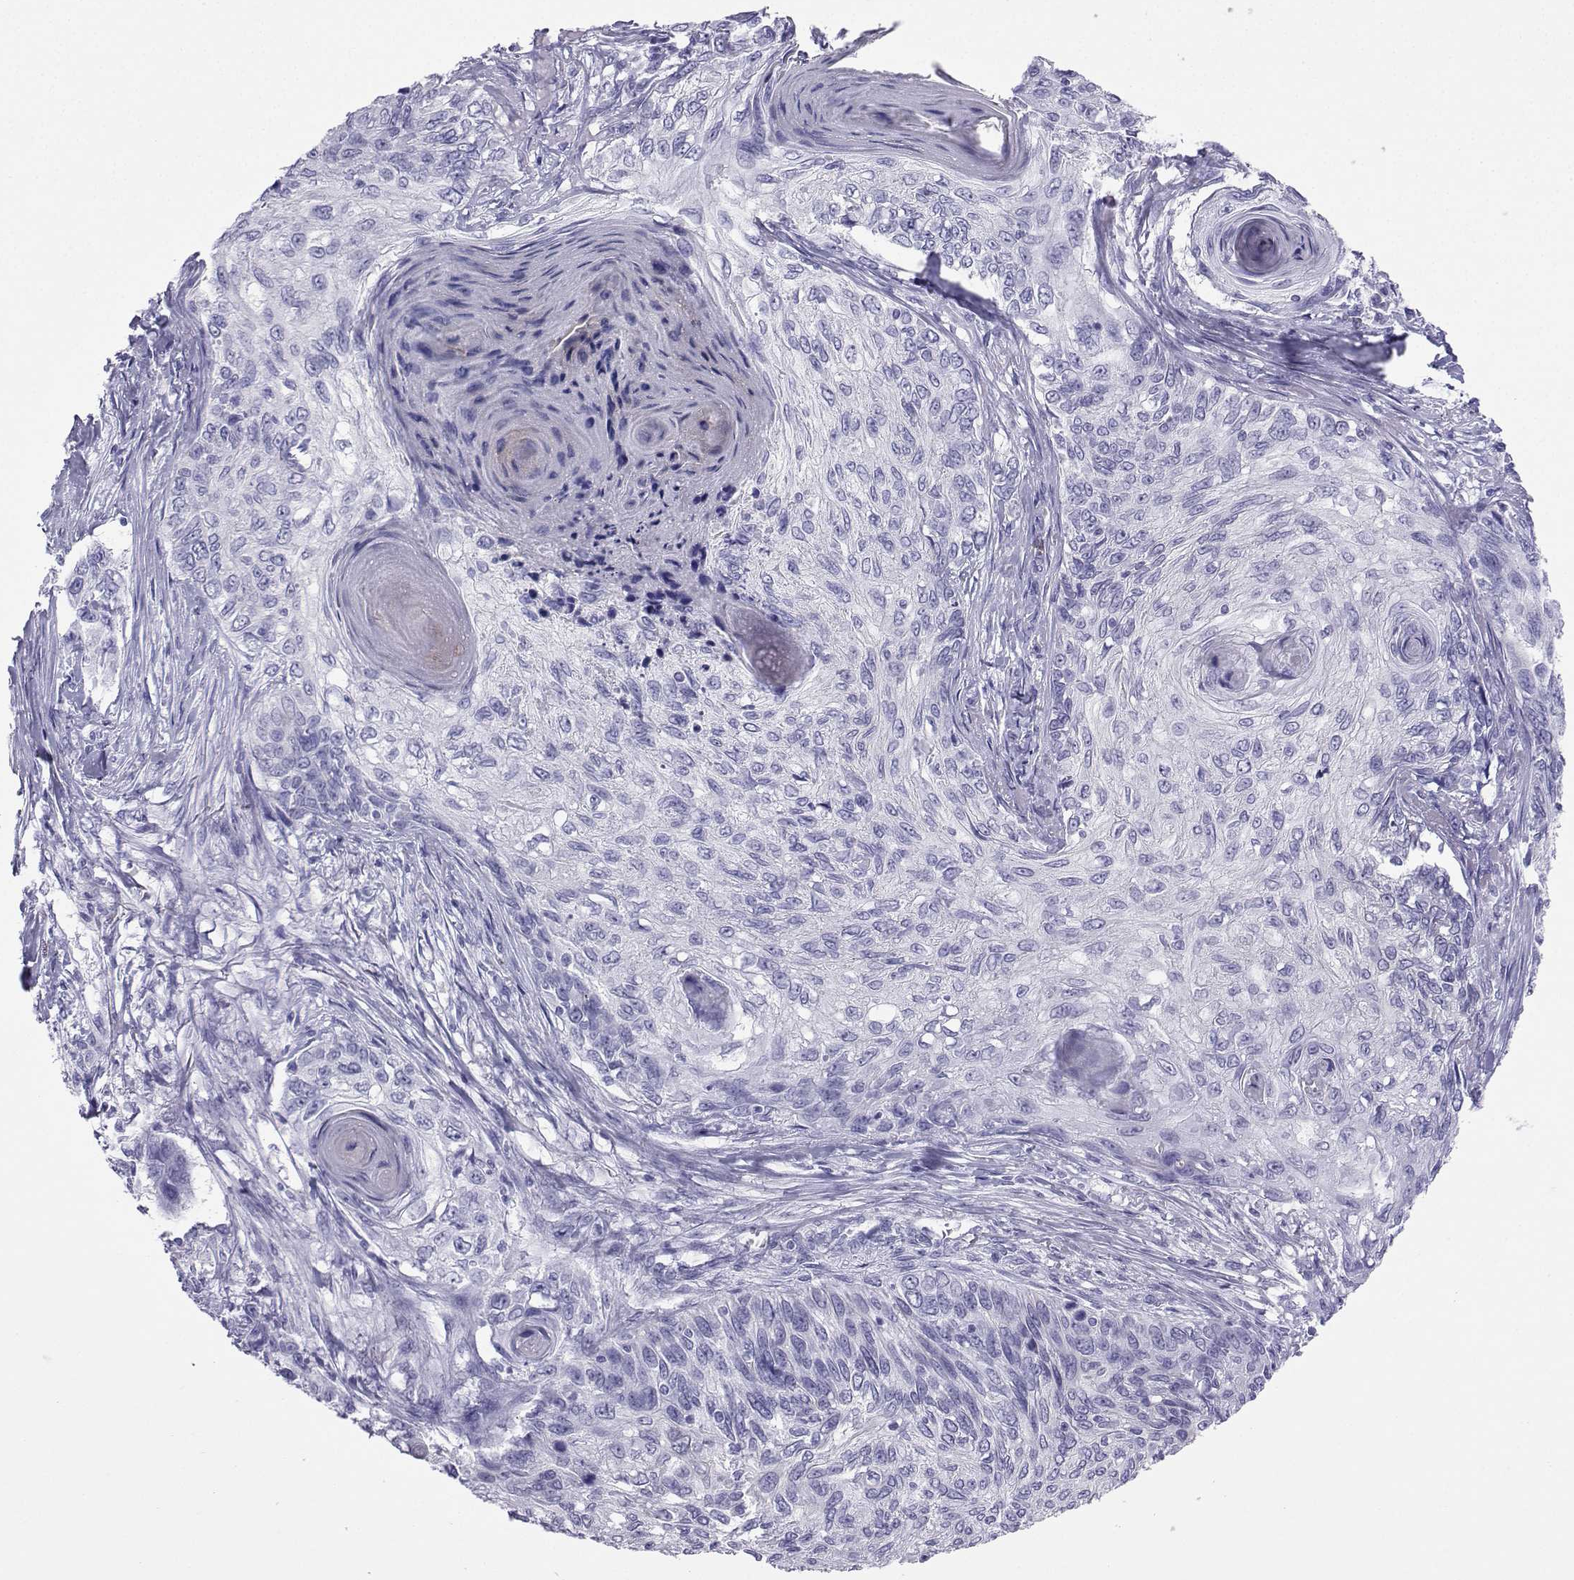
{"staining": {"intensity": "negative", "quantity": "none", "location": "none"}, "tissue": "skin cancer", "cell_type": "Tumor cells", "image_type": "cancer", "snomed": [{"axis": "morphology", "description": "Squamous cell carcinoma, NOS"}, {"axis": "topography", "description": "Skin"}], "caption": "This is a histopathology image of IHC staining of skin squamous cell carcinoma, which shows no expression in tumor cells.", "gene": "LORICRIN", "patient": {"sex": "male", "age": 92}}